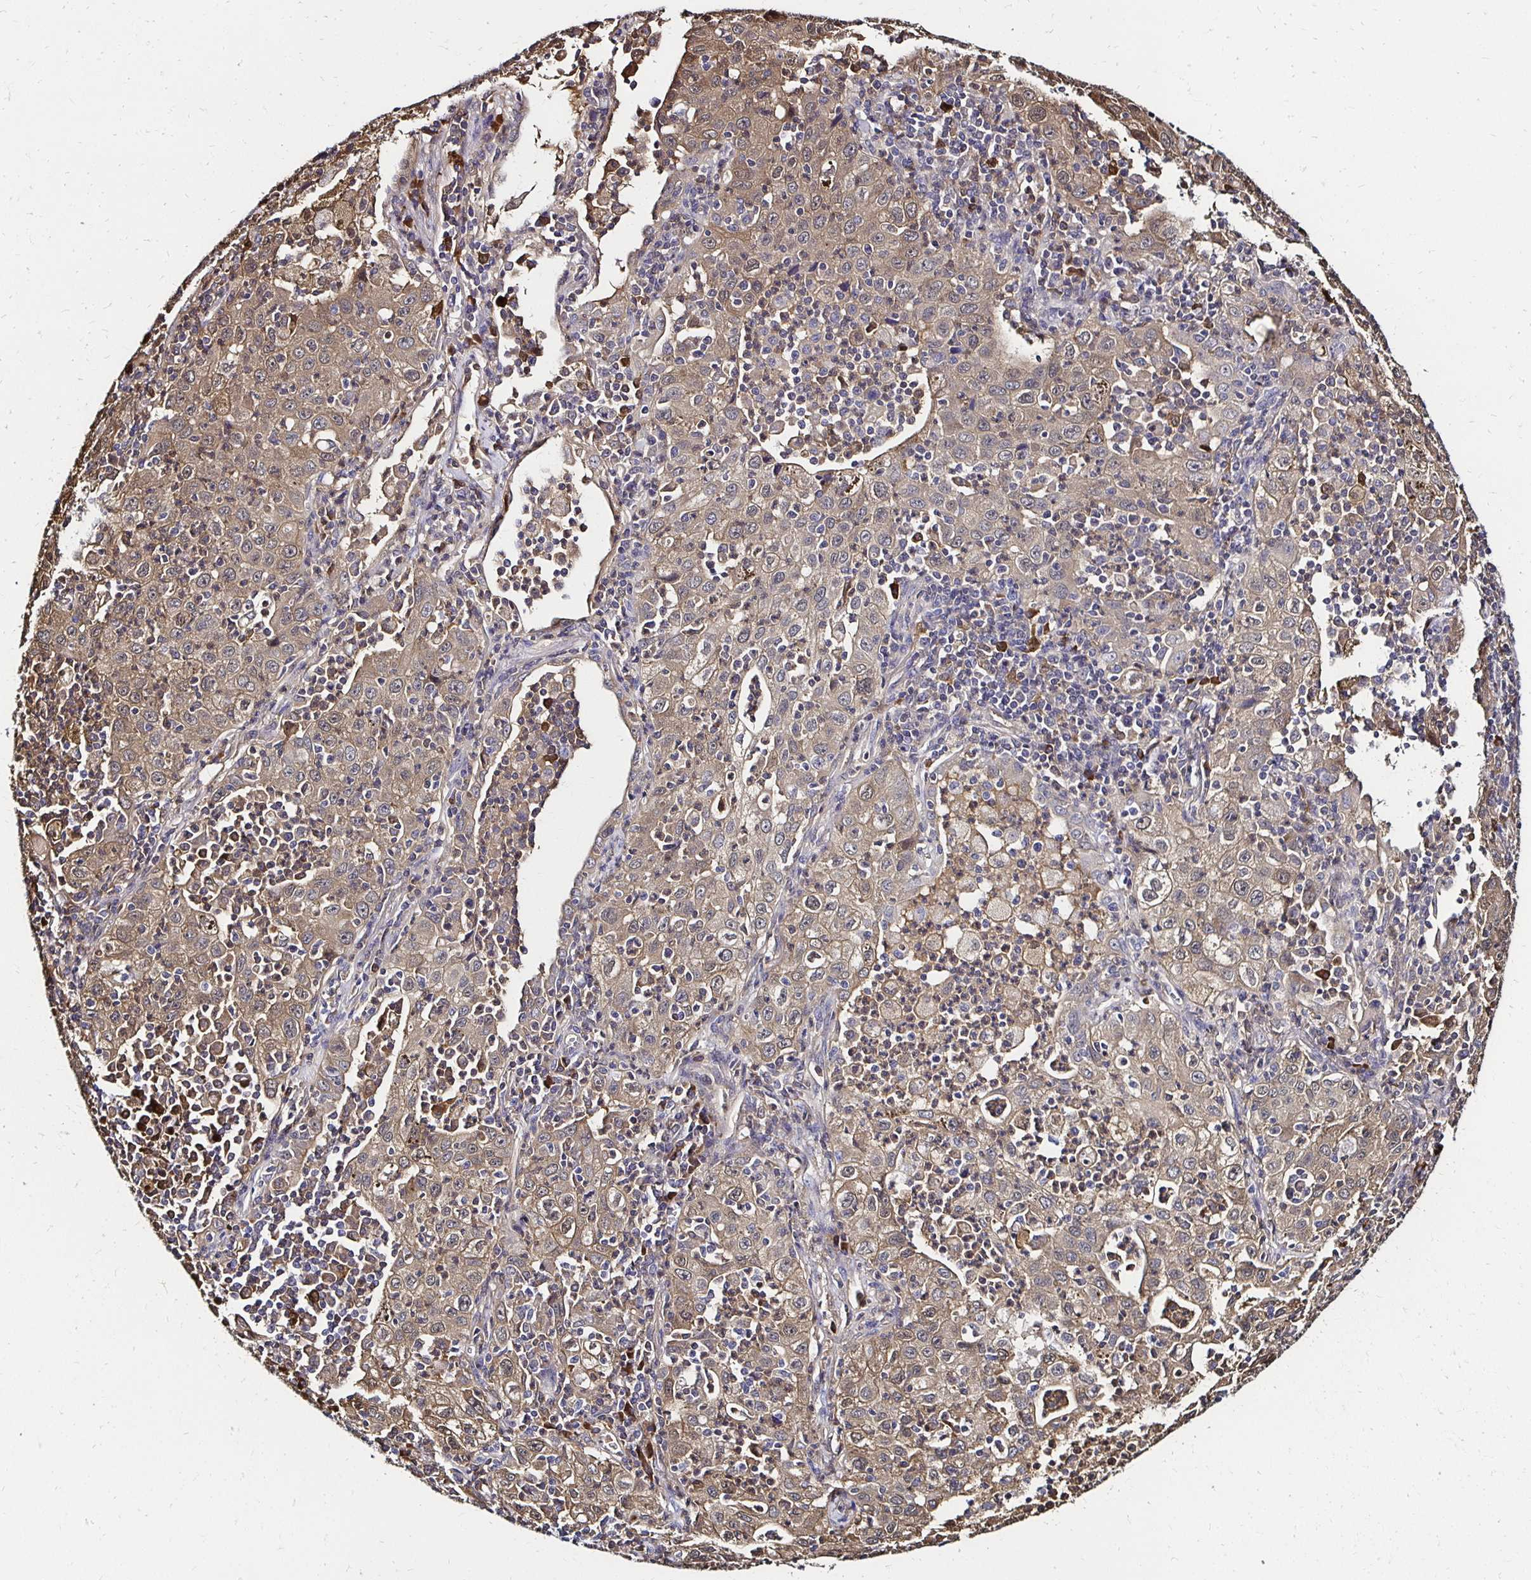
{"staining": {"intensity": "weak", "quantity": ">75%", "location": "cytoplasmic/membranous"}, "tissue": "lung cancer", "cell_type": "Tumor cells", "image_type": "cancer", "snomed": [{"axis": "morphology", "description": "Squamous cell carcinoma, NOS"}, {"axis": "topography", "description": "Lung"}], "caption": "This photomicrograph displays squamous cell carcinoma (lung) stained with immunohistochemistry (IHC) to label a protein in brown. The cytoplasmic/membranous of tumor cells show weak positivity for the protein. Nuclei are counter-stained blue.", "gene": "TXN", "patient": {"sex": "male", "age": 71}}